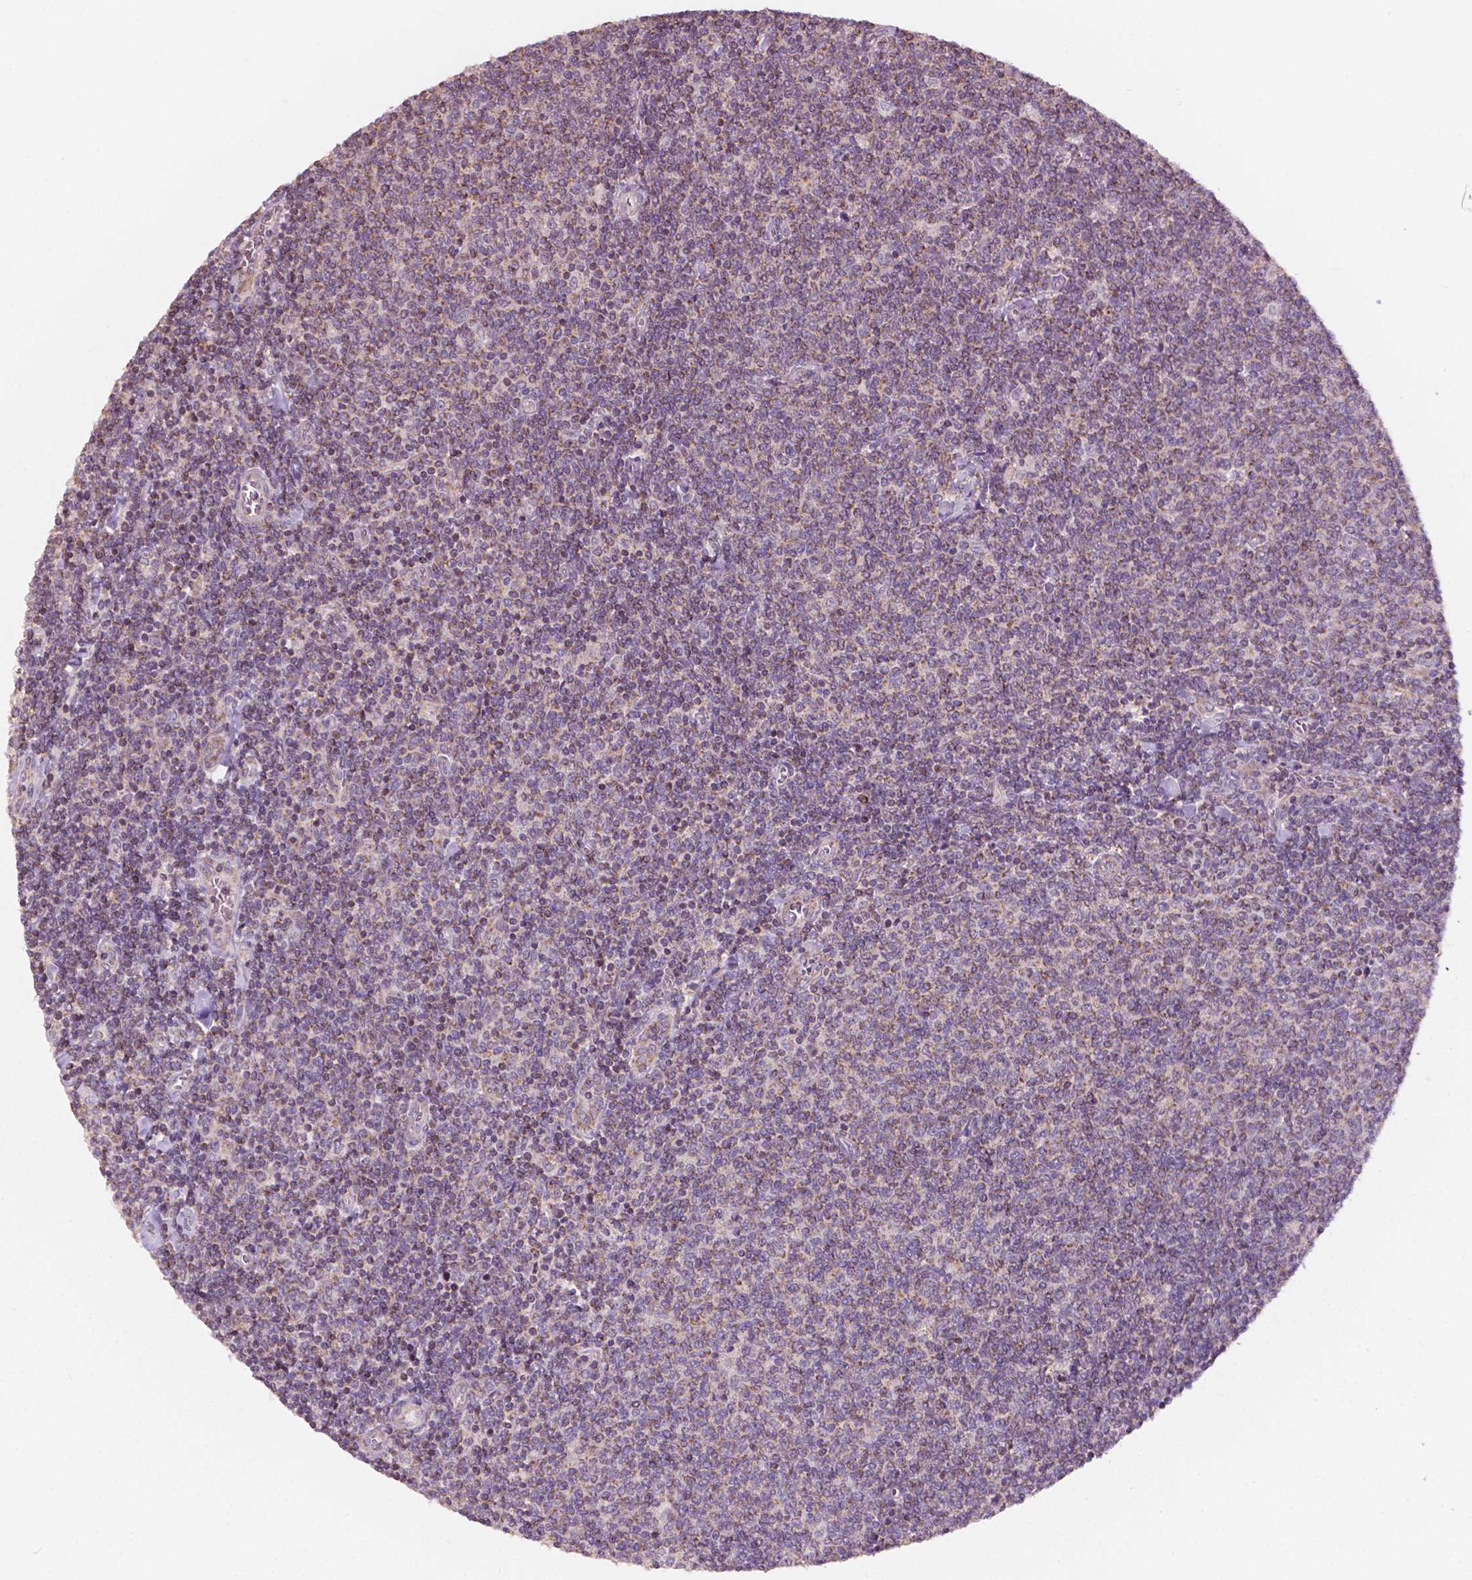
{"staining": {"intensity": "weak", "quantity": "25%-75%", "location": "cytoplasmic/membranous"}, "tissue": "lymphoma", "cell_type": "Tumor cells", "image_type": "cancer", "snomed": [{"axis": "morphology", "description": "Malignant lymphoma, non-Hodgkin's type, Low grade"}, {"axis": "topography", "description": "Lymph node"}], "caption": "A micrograph of lymphoma stained for a protein reveals weak cytoplasmic/membranous brown staining in tumor cells.", "gene": "NDUFA10", "patient": {"sex": "male", "age": 52}}